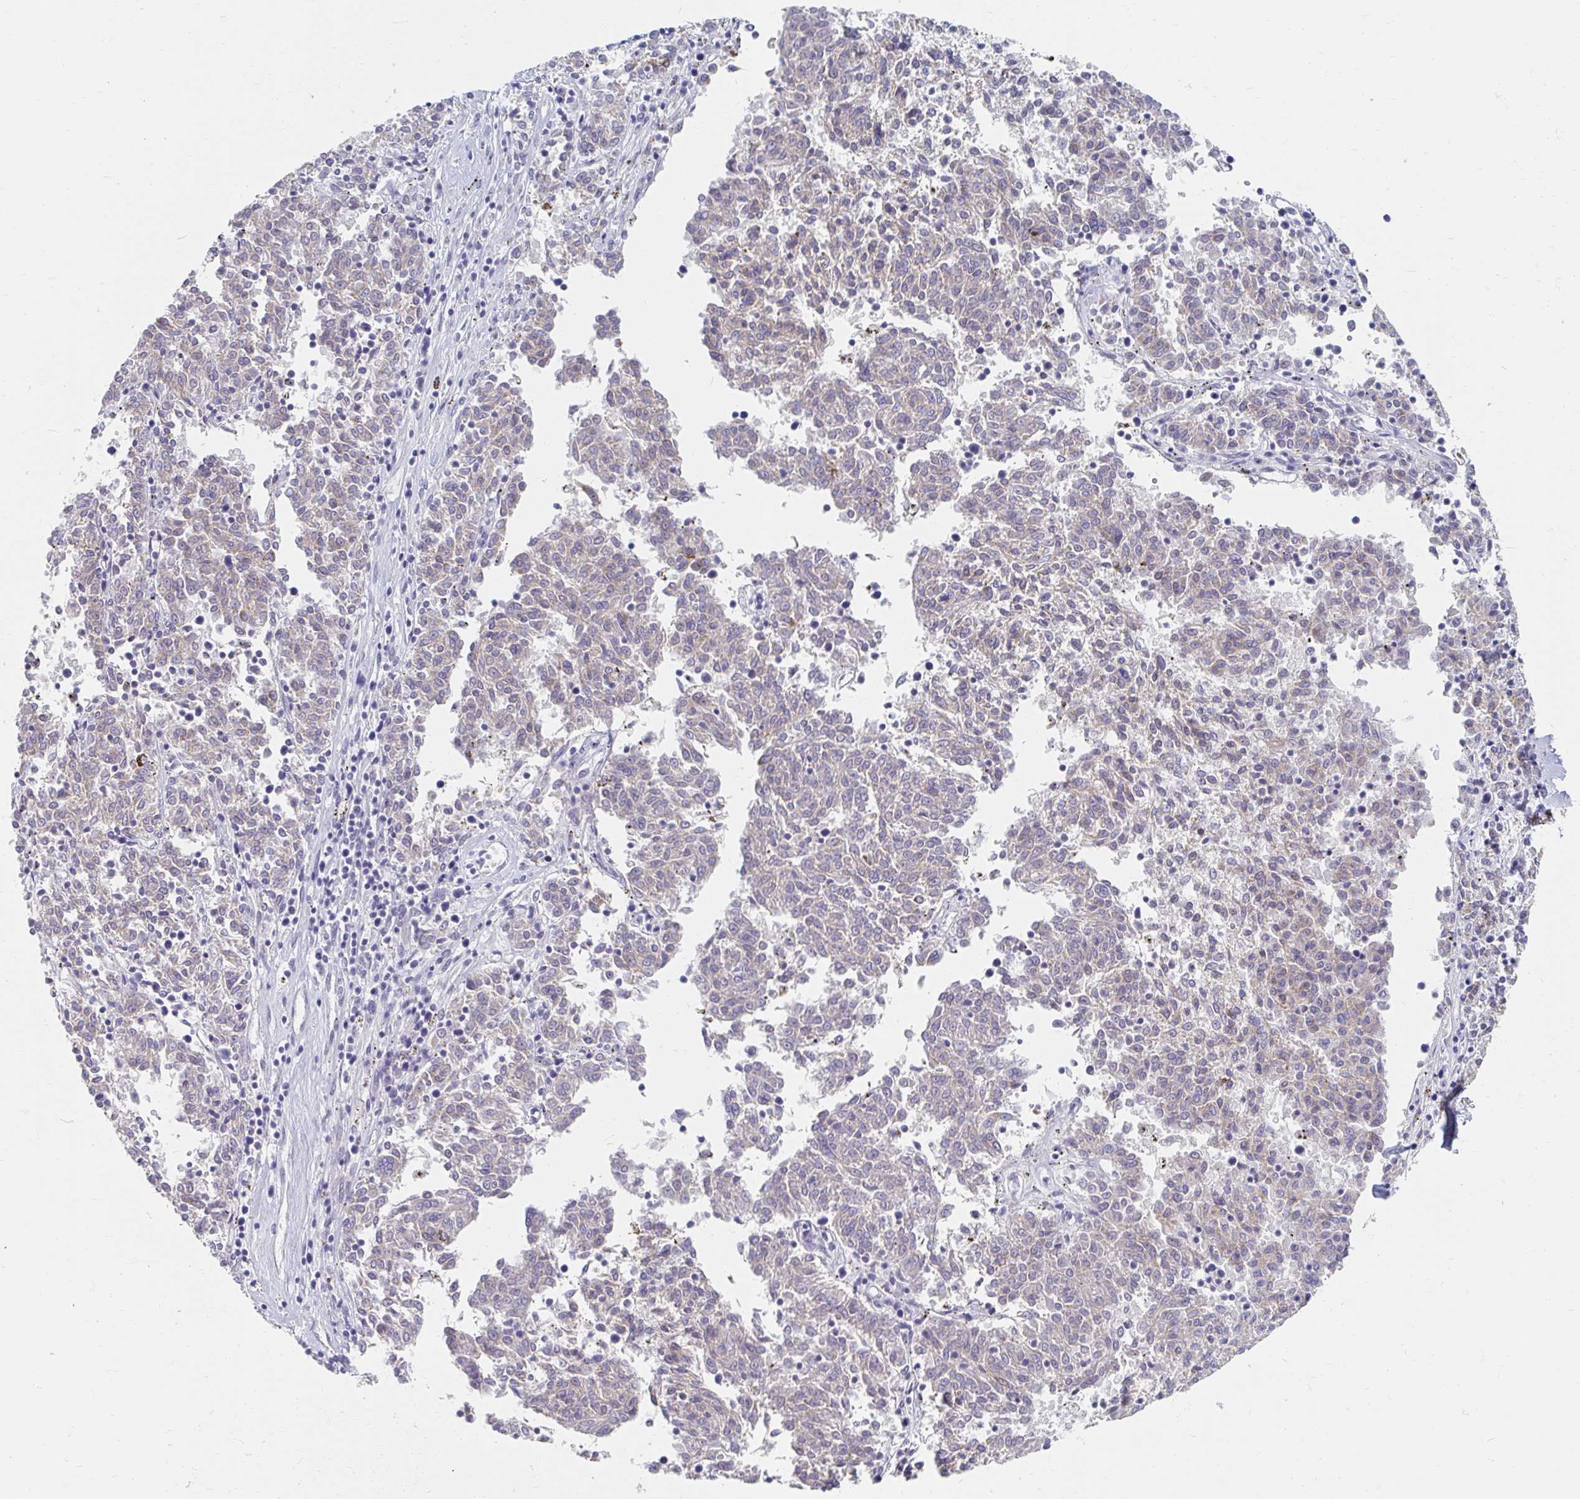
{"staining": {"intensity": "negative", "quantity": "none", "location": "none"}, "tissue": "melanoma", "cell_type": "Tumor cells", "image_type": "cancer", "snomed": [{"axis": "morphology", "description": "Malignant melanoma, NOS"}, {"axis": "topography", "description": "Skin"}], "caption": "A high-resolution histopathology image shows immunohistochemistry staining of malignant melanoma, which reveals no significant positivity in tumor cells.", "gene": "MAVS", "patient": {"sex": "female", "age": 72}}